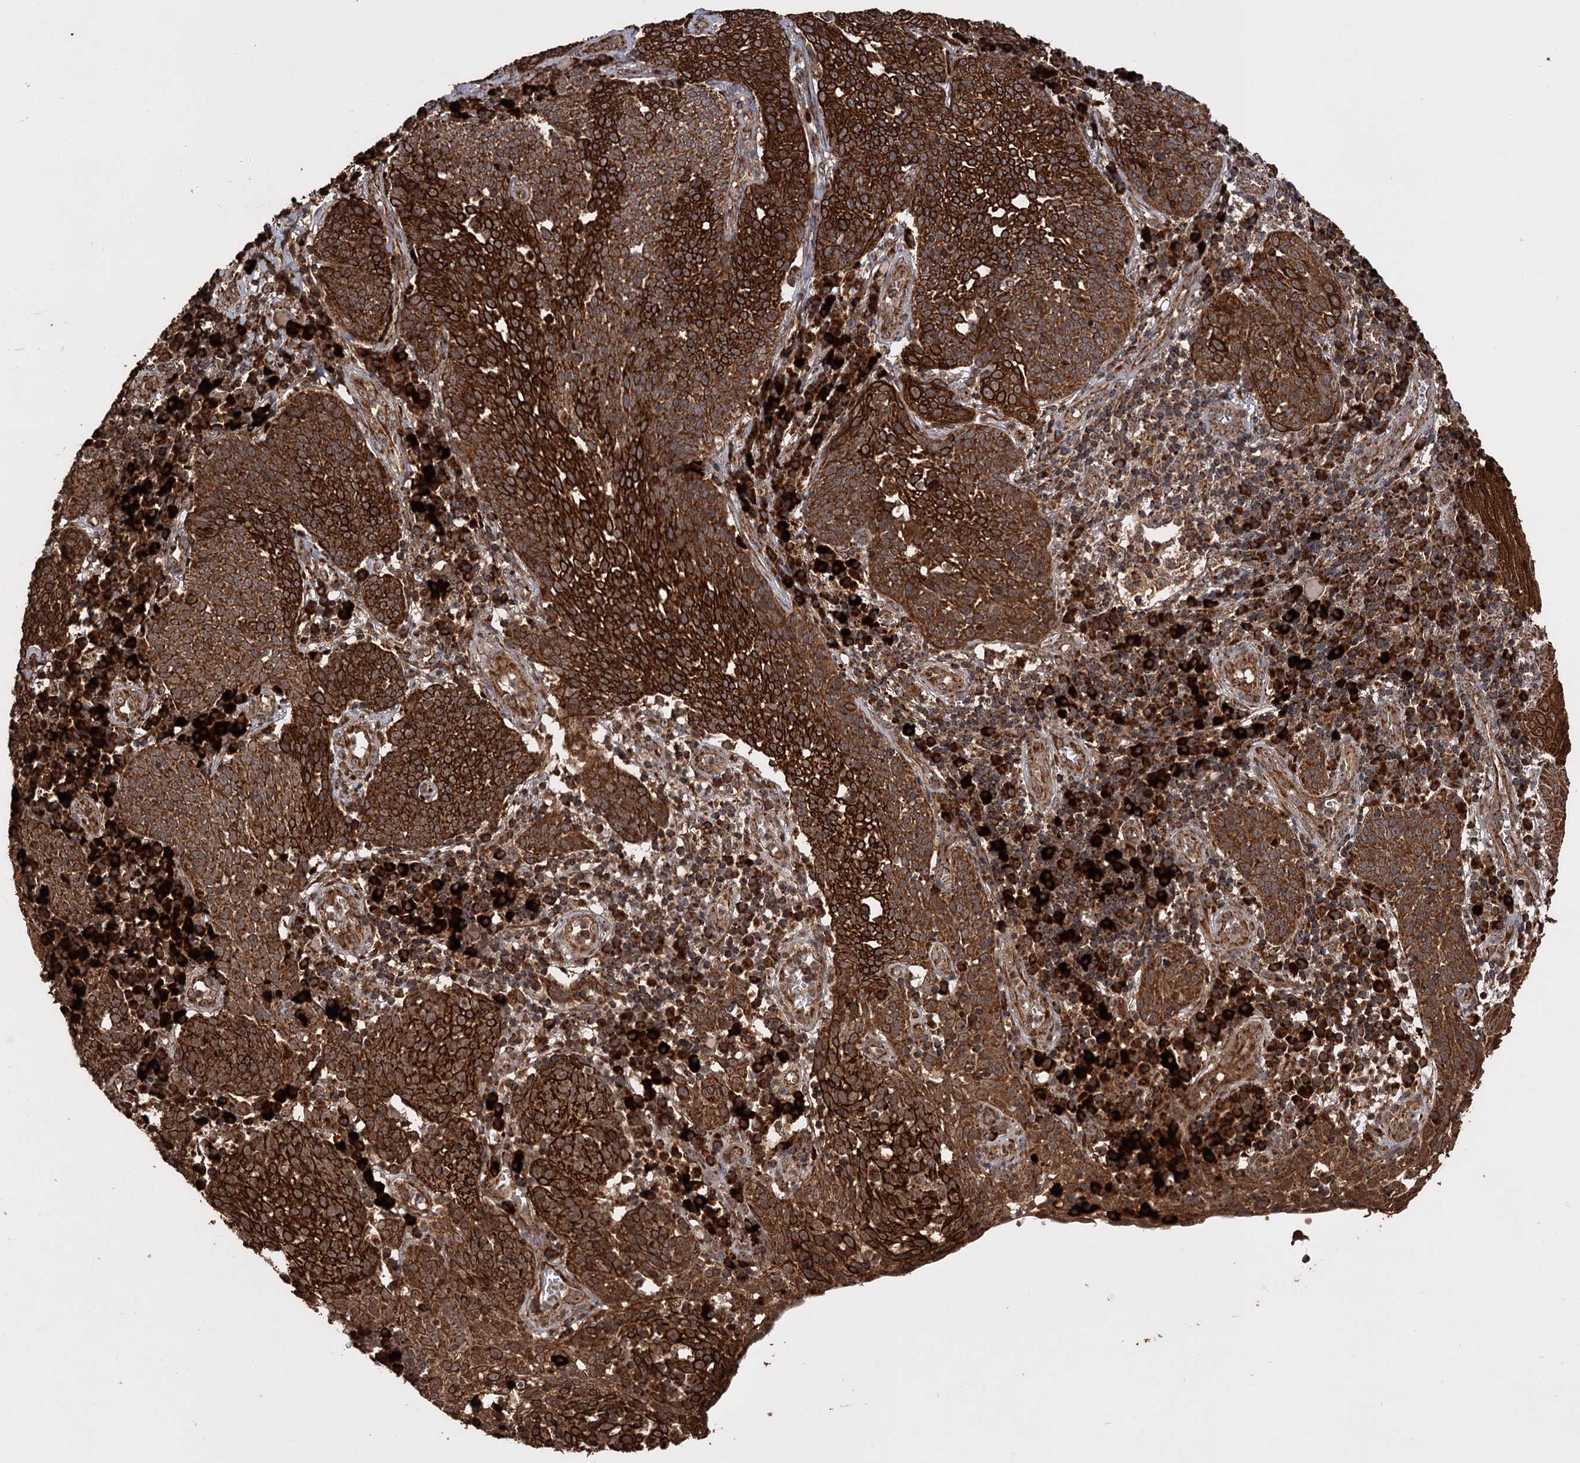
{"staining": {"intensity": "strong", "quantity": ">75%", "location": "cytoplasmic/membranous"}, "tissue": "cervical cancer", "cell_type": "Tumor cells", "image_type": "cancer", "snomed": [{"axis": "morphology", "description": "Squamous cell carcinoma, NOS"}, {"axis": "topography", "description": "Cervix"}], "caption": "About >75% of tumor cells in human squamous cell carcinoma (cervical) display strong cytoplasmic/membranous protein staining as visualized by brown immunohistochemical staining.", "gene": "IPO4", "patient": {"sex": "female", "age": 34}}